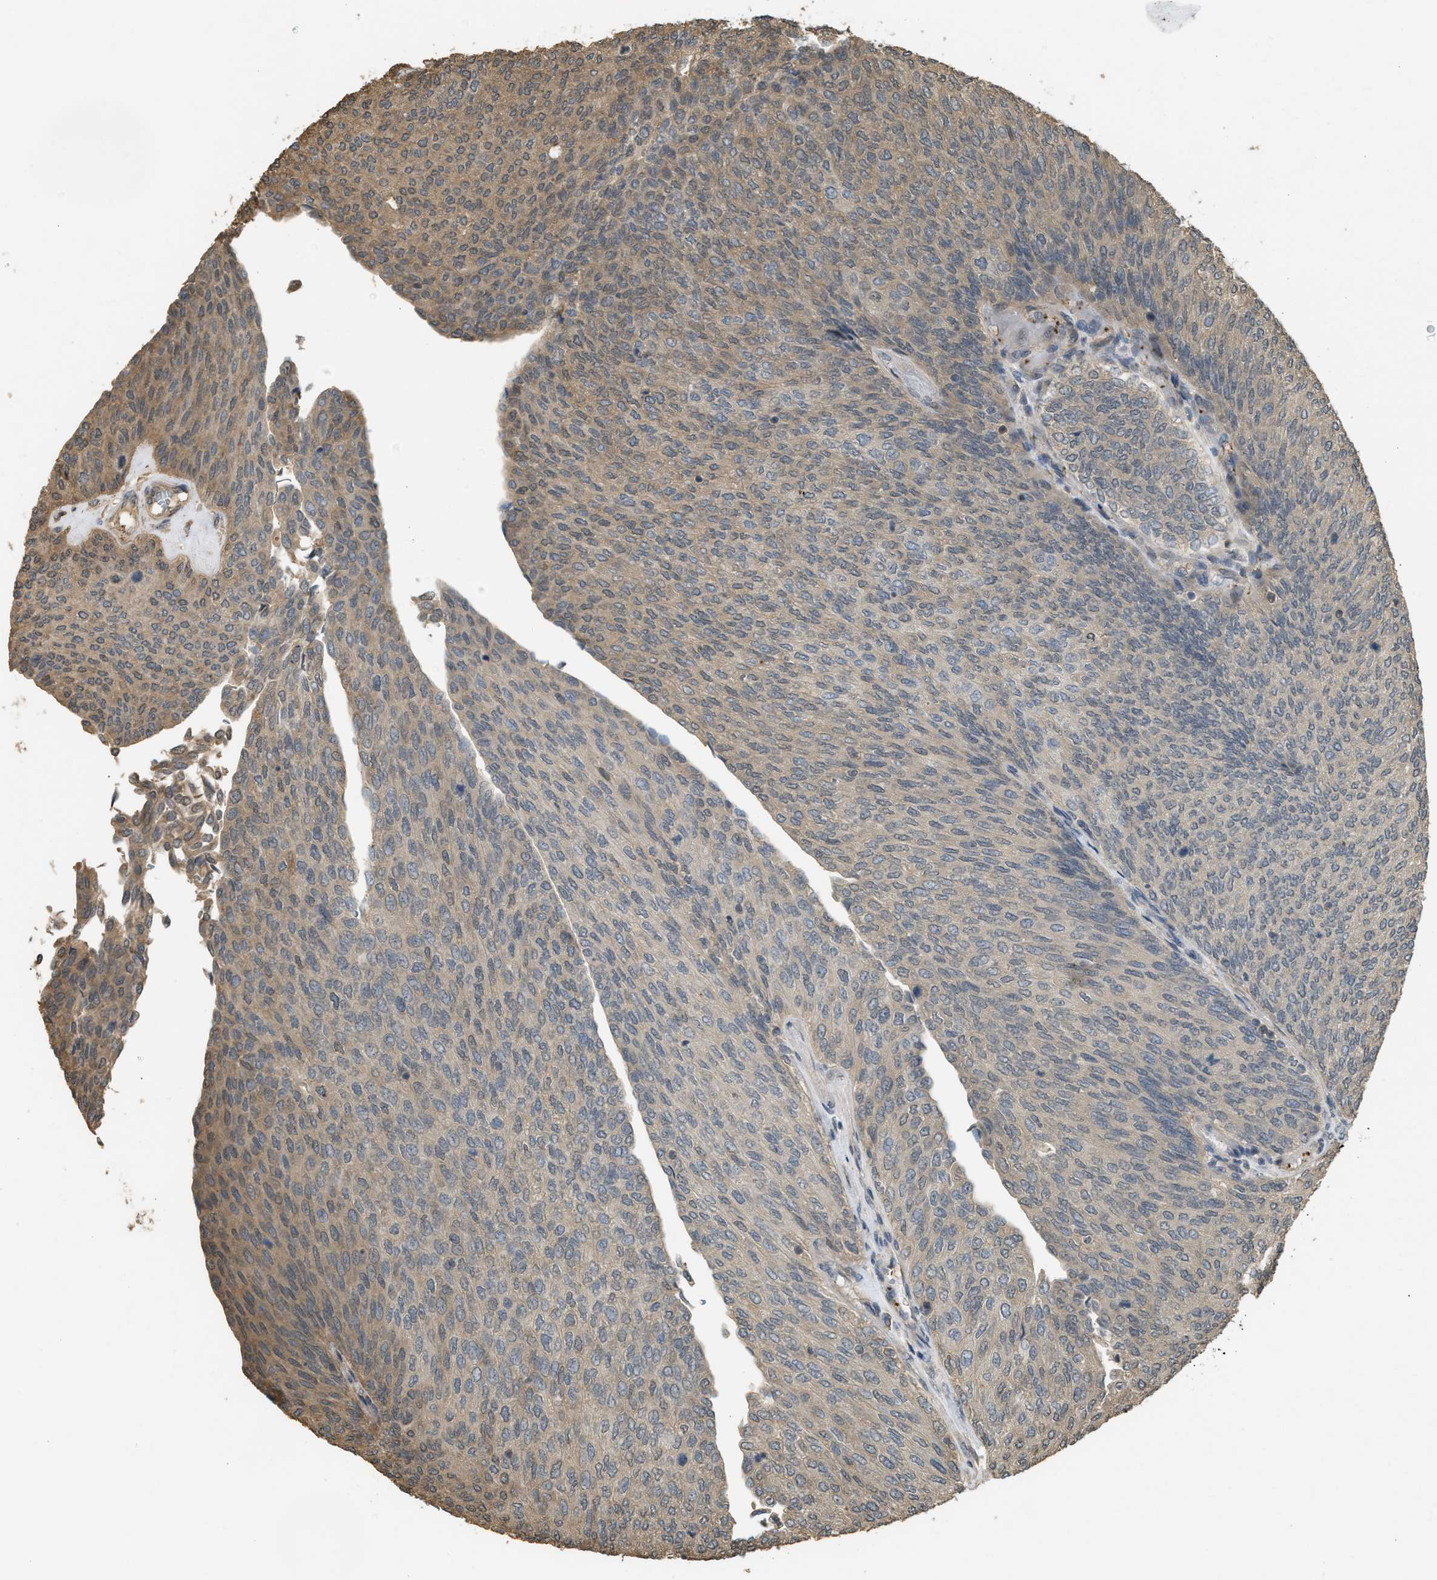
{"staining": {"intensity": "weak", "quantity": "25%-75%", "location": "cytoplasmic/membranous"}, "tissue": "urothelial cancer", "cell_type": "Tumor cells", "image_type": "cancer", "snomed": [{"axis": "morphology", "description": "Urothelial carcinoma, Low grade"}, {"axis": "topography", "description": "Urinary bladder"}], "caption": "The image shows a brown stain indicating the presence of a protein in the cytoplasmic/membranous of tumor cells in urothelial cancer.", "gene": "ARHGDIA", "patient": {"sex": "female", "age": 79}}